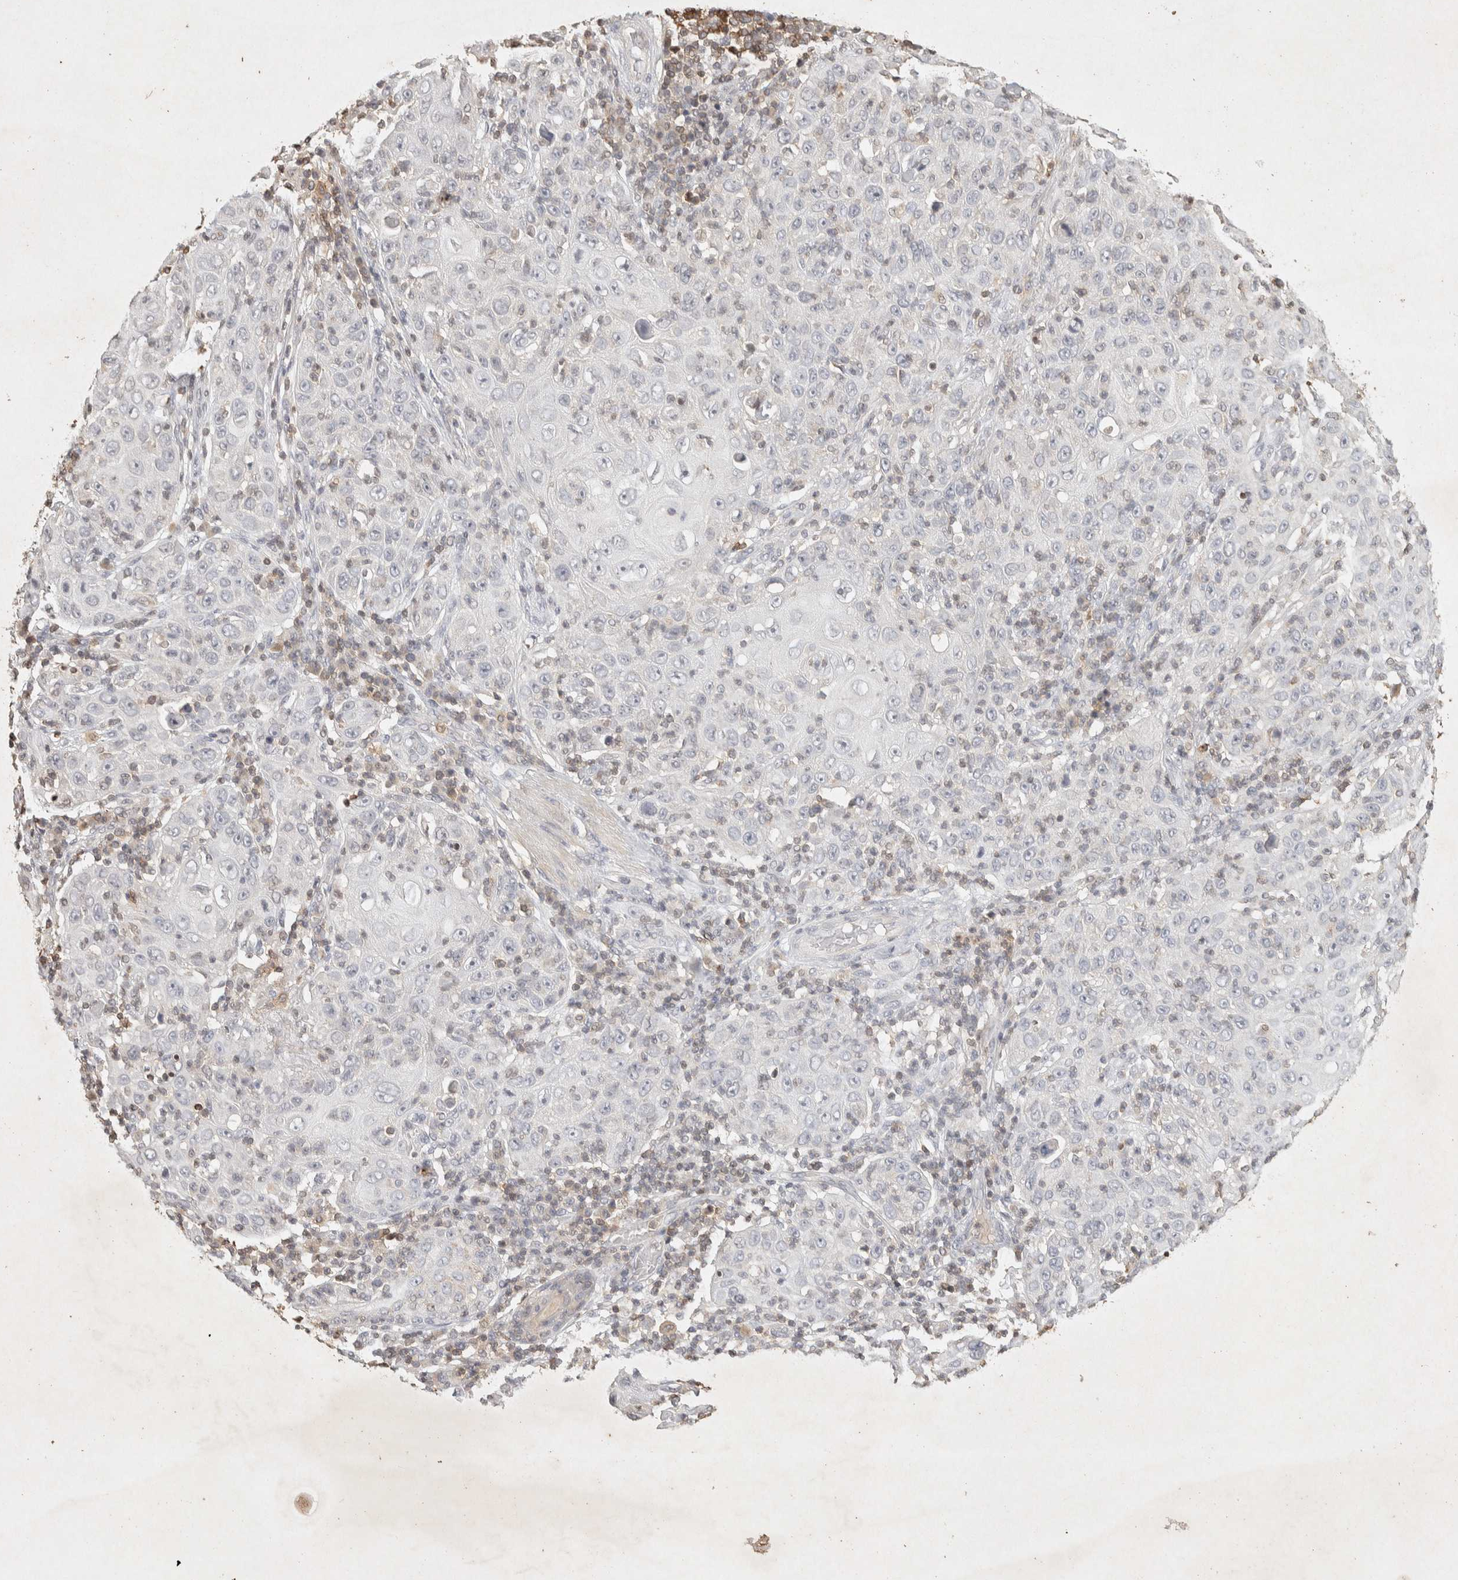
{"staining": {"intensity": "negative", "quantity": "none", "location": "none"}, "tissue": "skin cancer", "cell_type": "Tumor cells", "image_type": "cancer", "snomed": [{"axis": "morphology", "description": "Squamous cell carcinoma, NOS"}, {"axis": "topography", "description": "Skin"}], "caption": "Immunohistochemistry of skin cancer exhibits no expression in tumor cells.", "gene": "RAC2", "patient": {"sex": "female", "age": 88}}